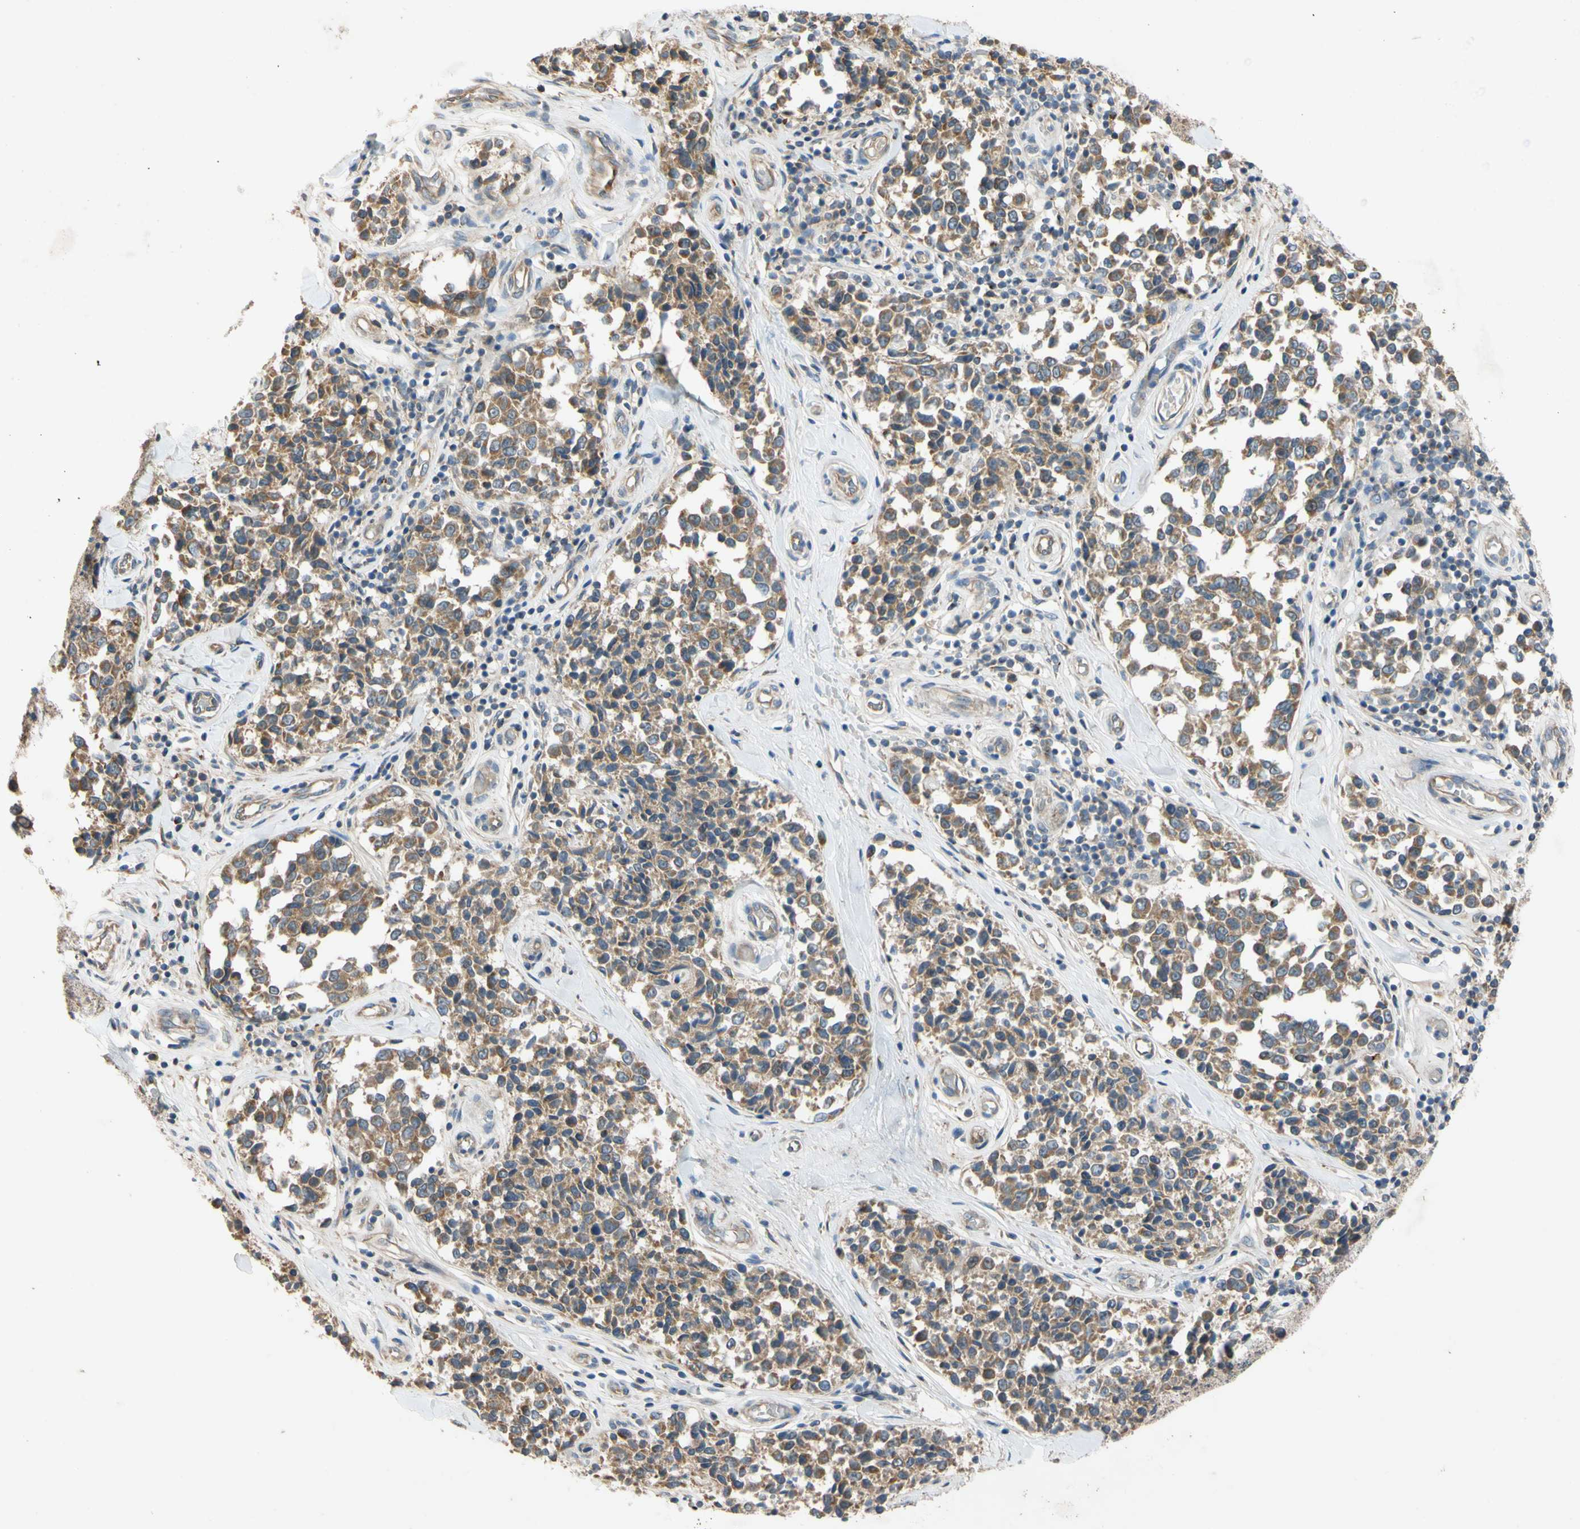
{"staining": {"intensity": "moderate", "quantity": ">75%", "location": "cytoplasmic/membranous"}, "tissue": "melanoma", "cell_type": "Tumor cells", "image_type": "cancer", "snomed": [{"axis": "morphology", "description": "Malignant melanoma, NOS"}, {"axis": "topography", "description": "Skin"}], "caption": "Immunohistochemical staining of melanoma shows moderate cytoplasmic/membranous protein positivity in approximately >75% of tumor cells.", "gene": "MBTPS2", "patient": {"sex": "female", "age": 64}}